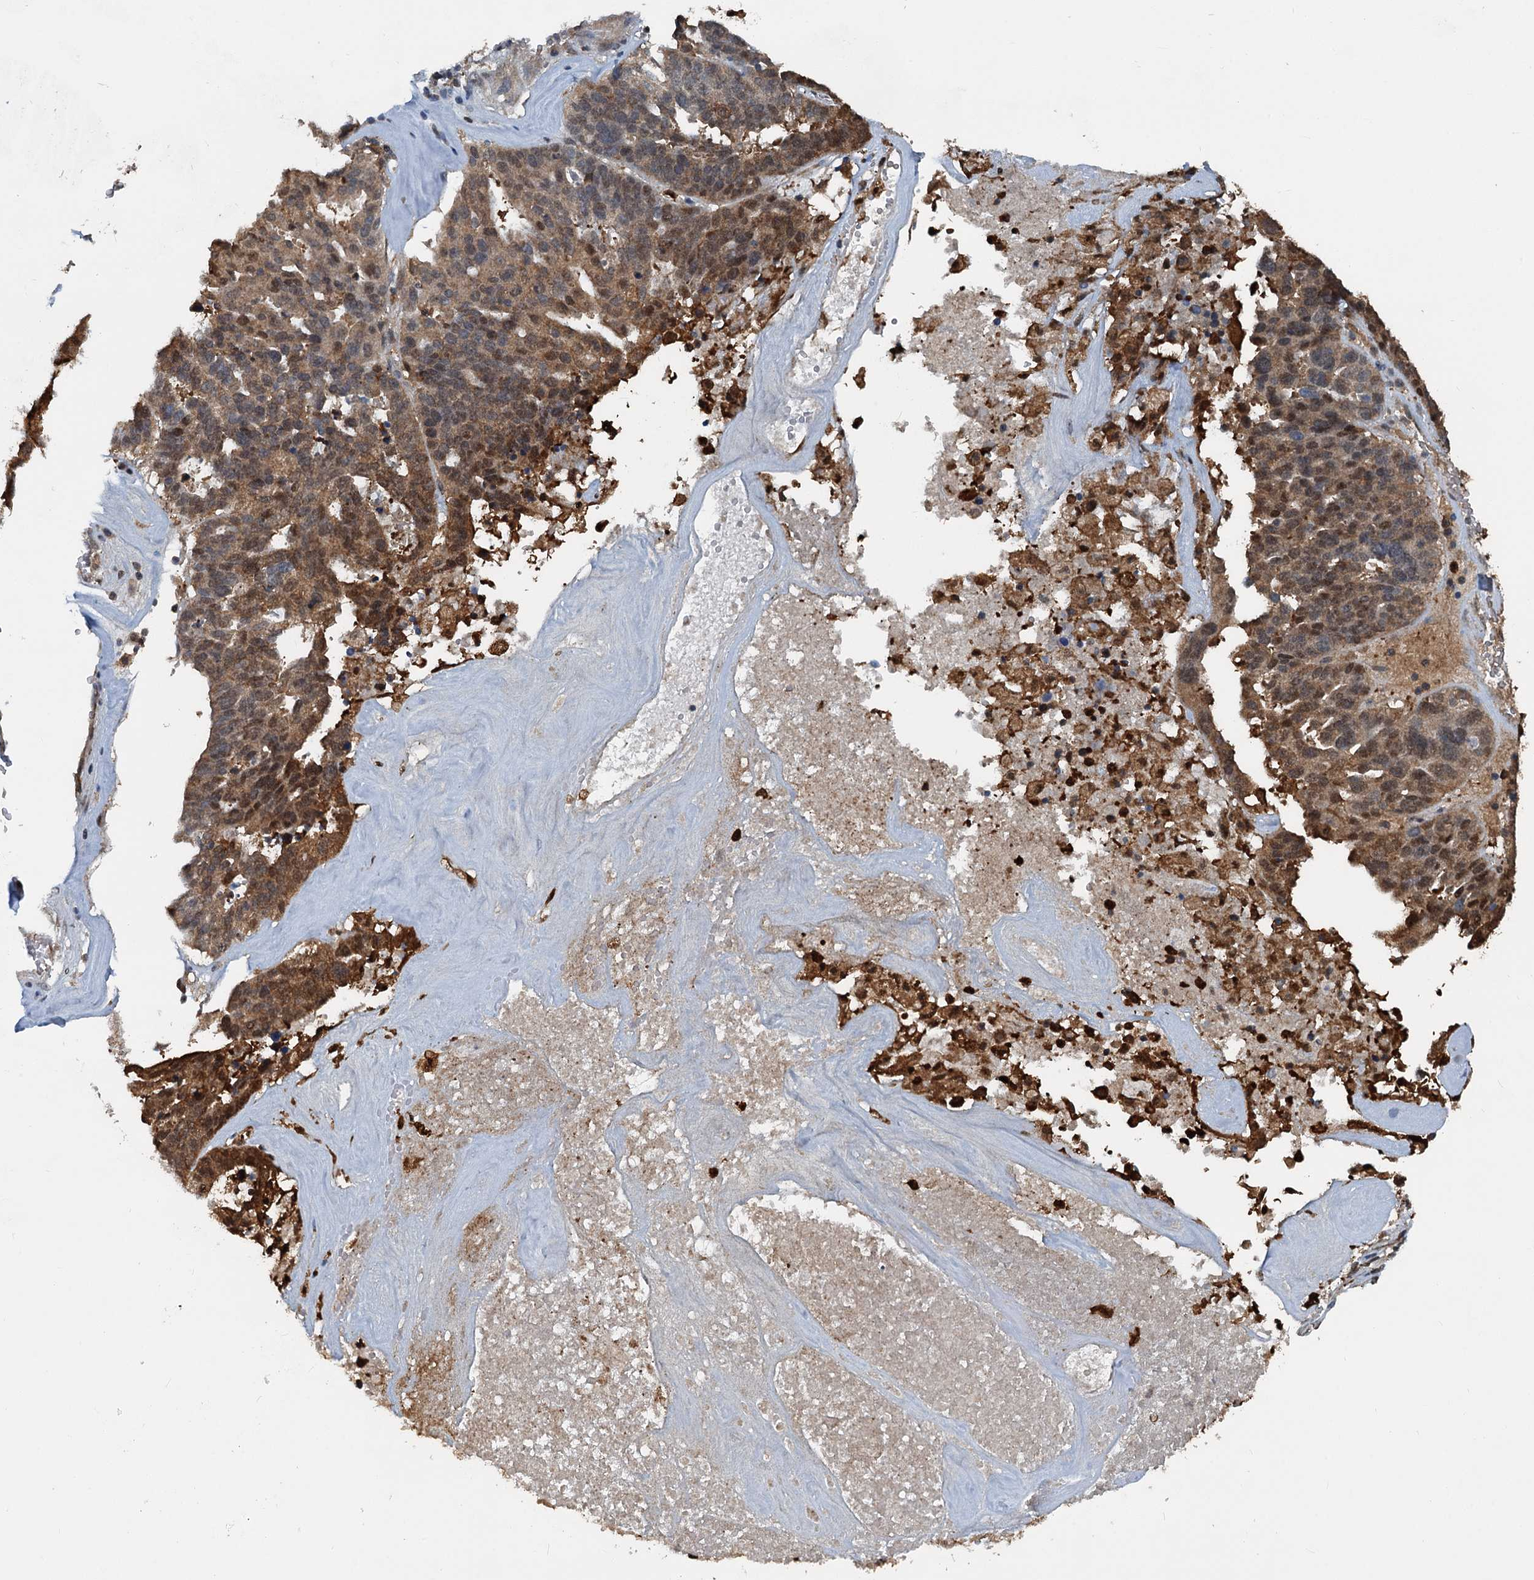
{"staining": {"intensity": "moderate", "quantity": ">75%", "location": "cytoplasmic/membranous,nuclear"}, "tissue": "ovarian cancer", "cell_type": "Tumor cells", "image_type": "cancer", "snomed": [{"axis": "morphology", "description": "Cystadenocarcinoma, serous, NOS"}, {"axis": "topography", "description": "Ovary"}], "caption": "Human ovarian cancer (serous cystadenocarcinoma) stained for a protein (brown) displays moderate cytoplasmic/membranous and nuclear positive expression in about >75% of tumor cells.", "gene": "GPI", "patient": {"sex": "female", "age": 59}}